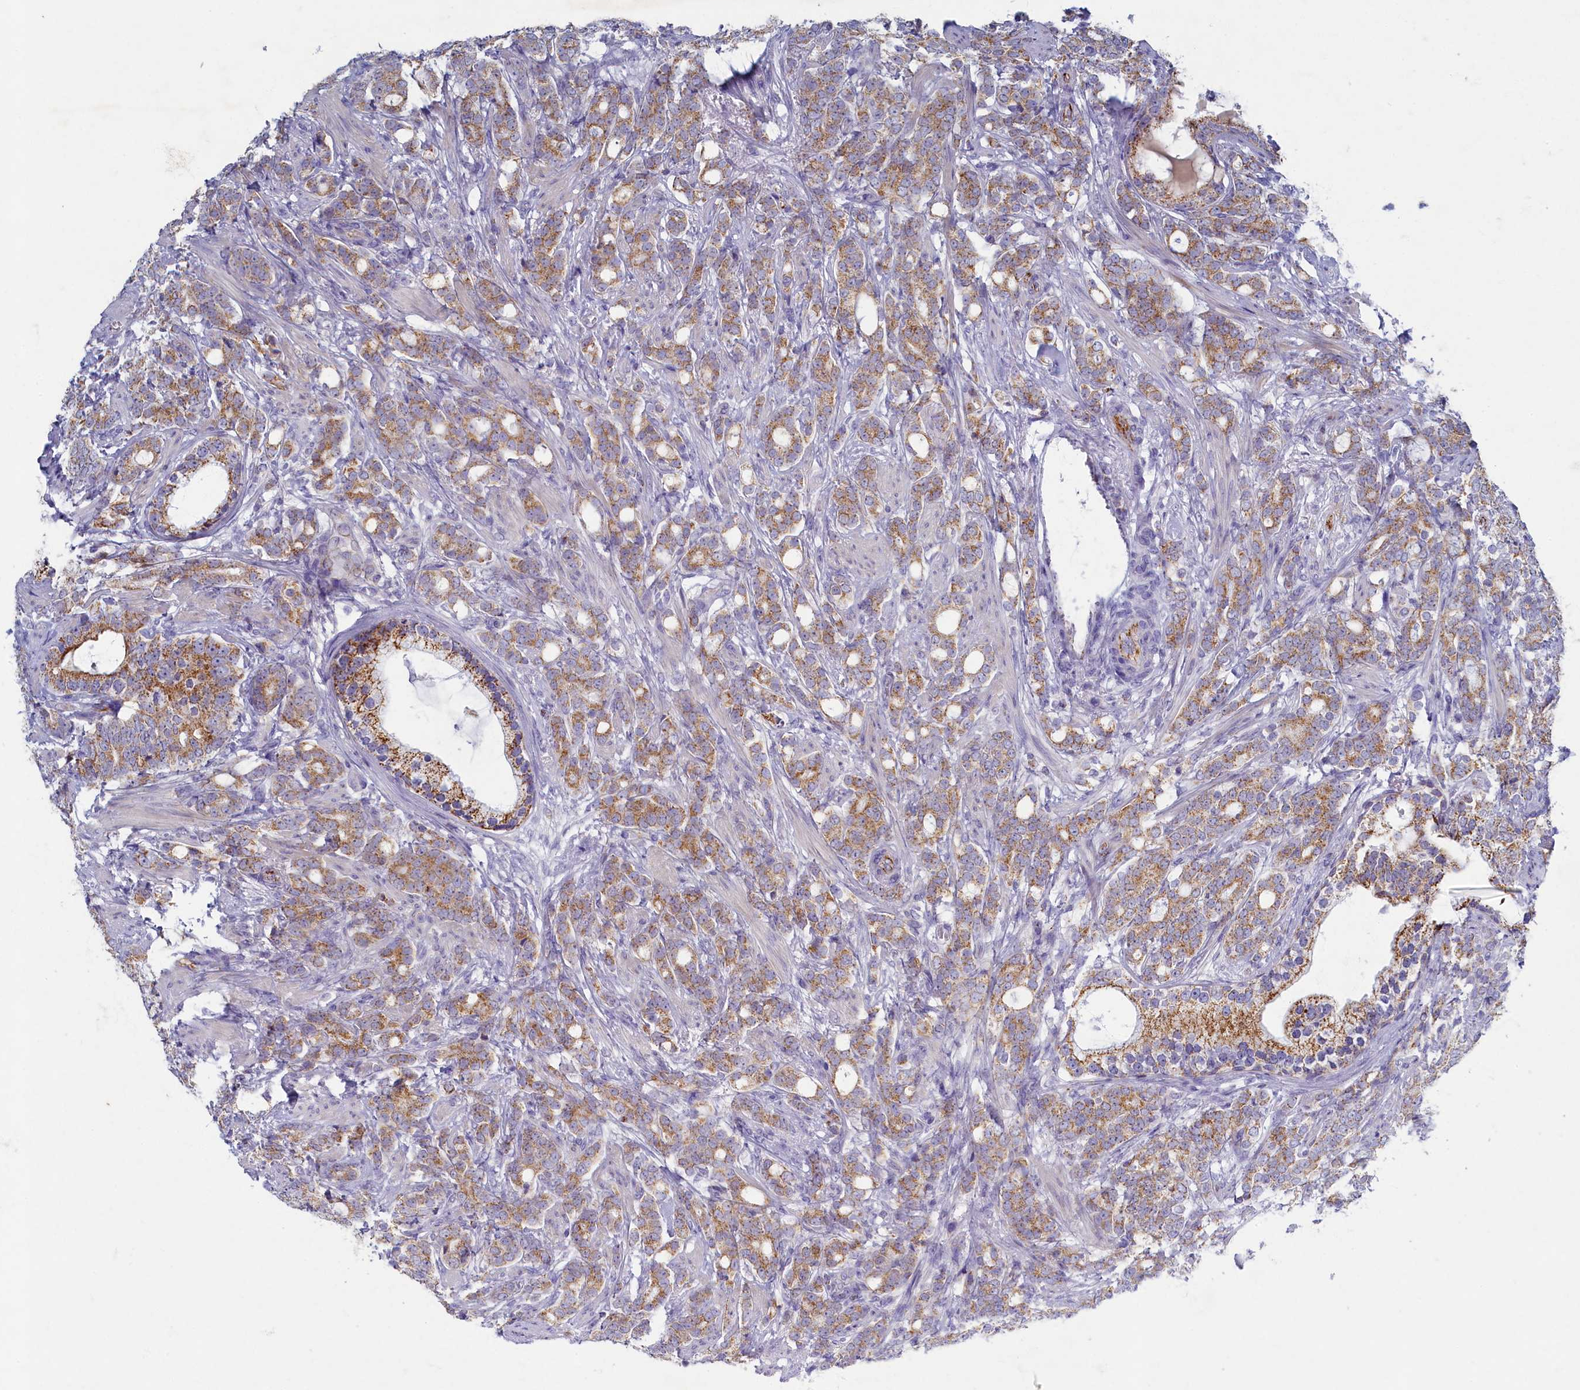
{"staining": {"intensity": "moderate", "quantity": ">75%", "location": "cytoplasmic/membranous"}, "tissue": "prostate cancer", "cell_type": "Tumor cells", "image_type": "cancer", "snomed": [{"axis": "morphology", "description": "Adenocarcinoma, Low grade"}, {"axis": "topography", "description": "Prostate"}], "caption": "About >75% of tumor cells in human prostate adenocarcinoma (low-grade) exhibit moderate cytoplasmic/membranous protein positivity as visualized by brown immunohistochemical staining.", "gene": "OCIAD2", "patient": {"sex": "male", "age": 71}}